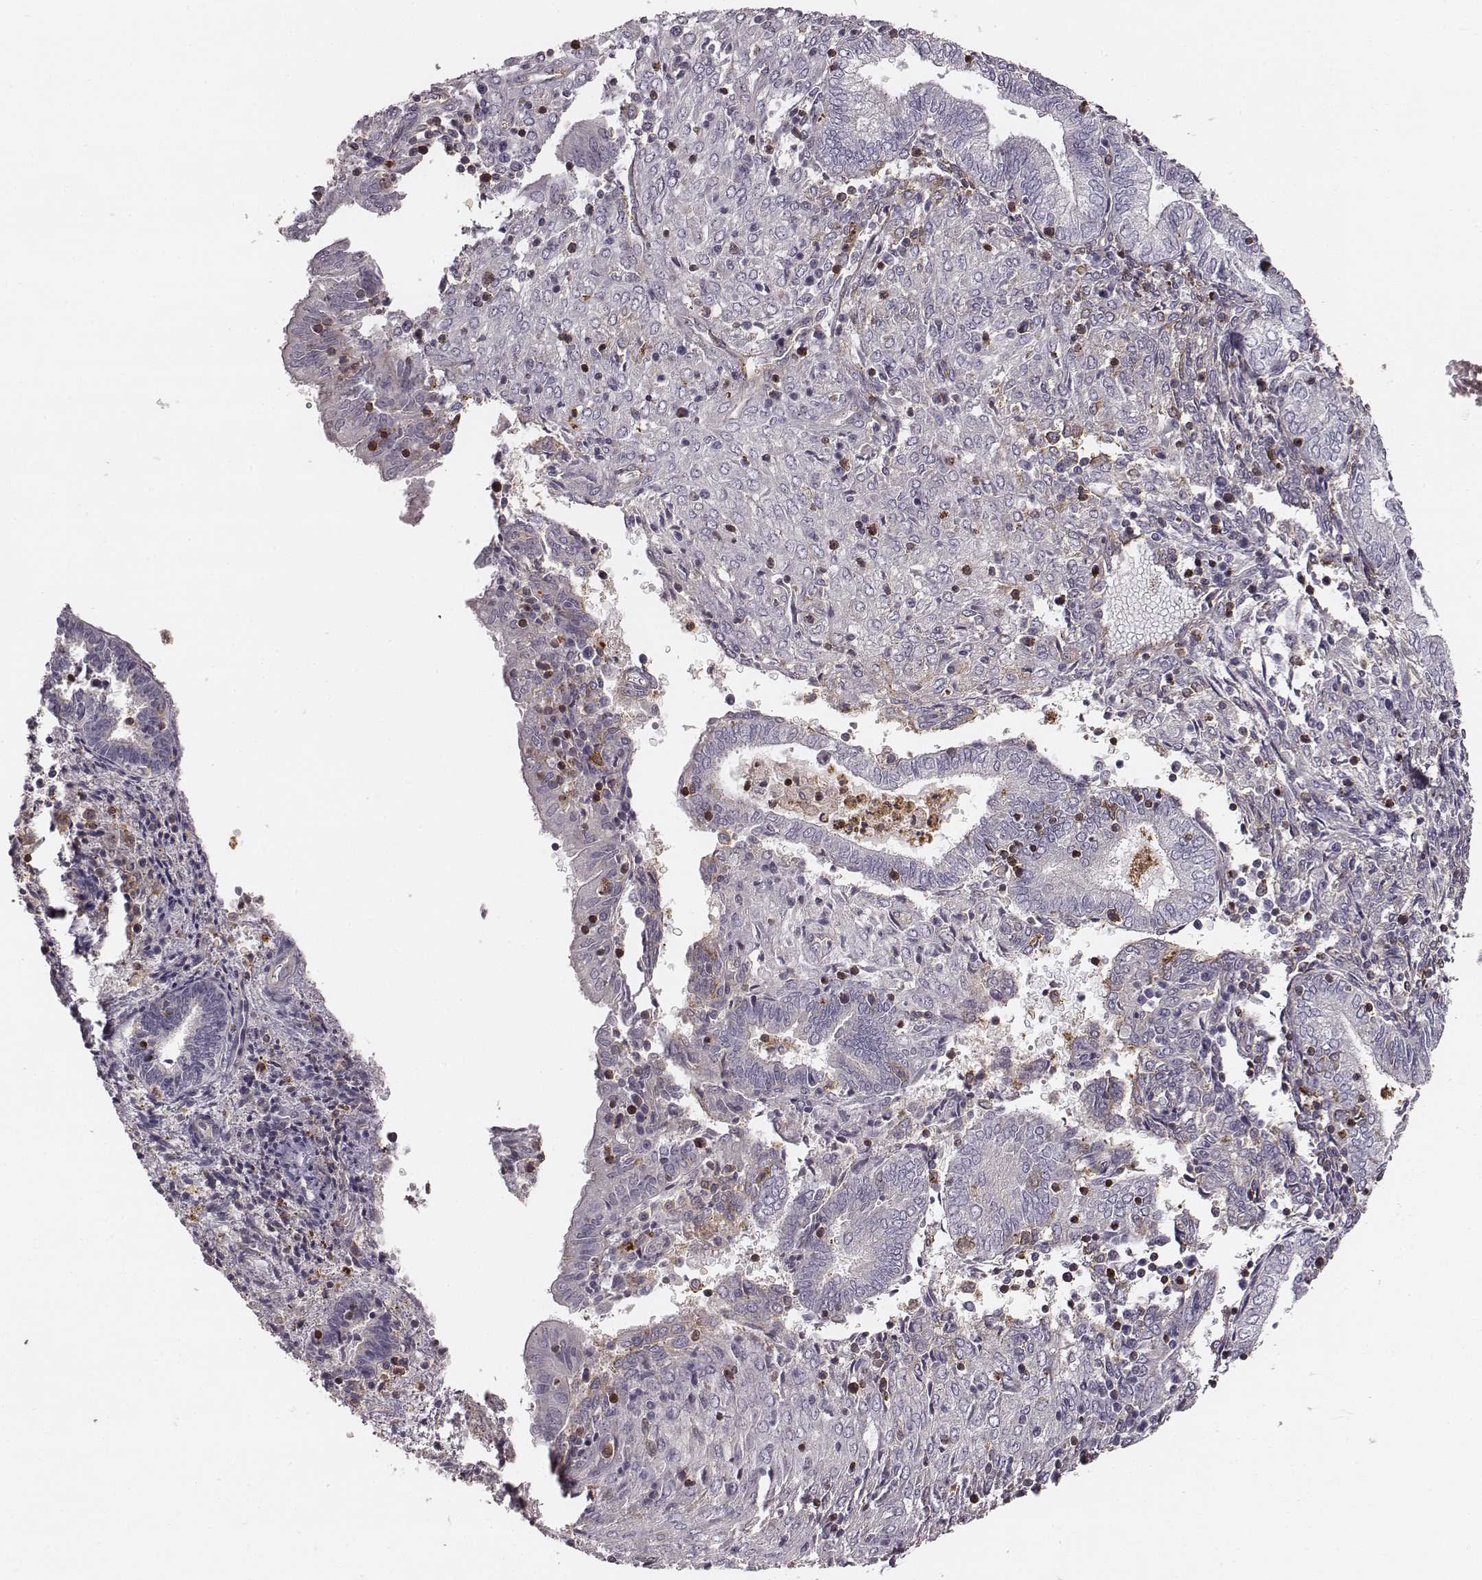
{"staining": {"intensity": "negative", "quantity": "none", "location": "none"}, "tissue": "endometrium", "cell_type": "Cells in endometrial stroma", "image_type": "normal", "snomed": [{"axis": "morphology", "description": "Normal tissue, NOS"}, {"axis": "topography", "description": "Endometrium"}], "caption": "Cells in endometrial stroma are negative for brown protein staining in benign endometrium. The staining is performed using DAB (3,3'-diaminobenzidine) brown chromogen with nuclei counter-stained in using hematoxylin.", "gene": "ZYX", "patient": {"sex": "female", "age": 42}}